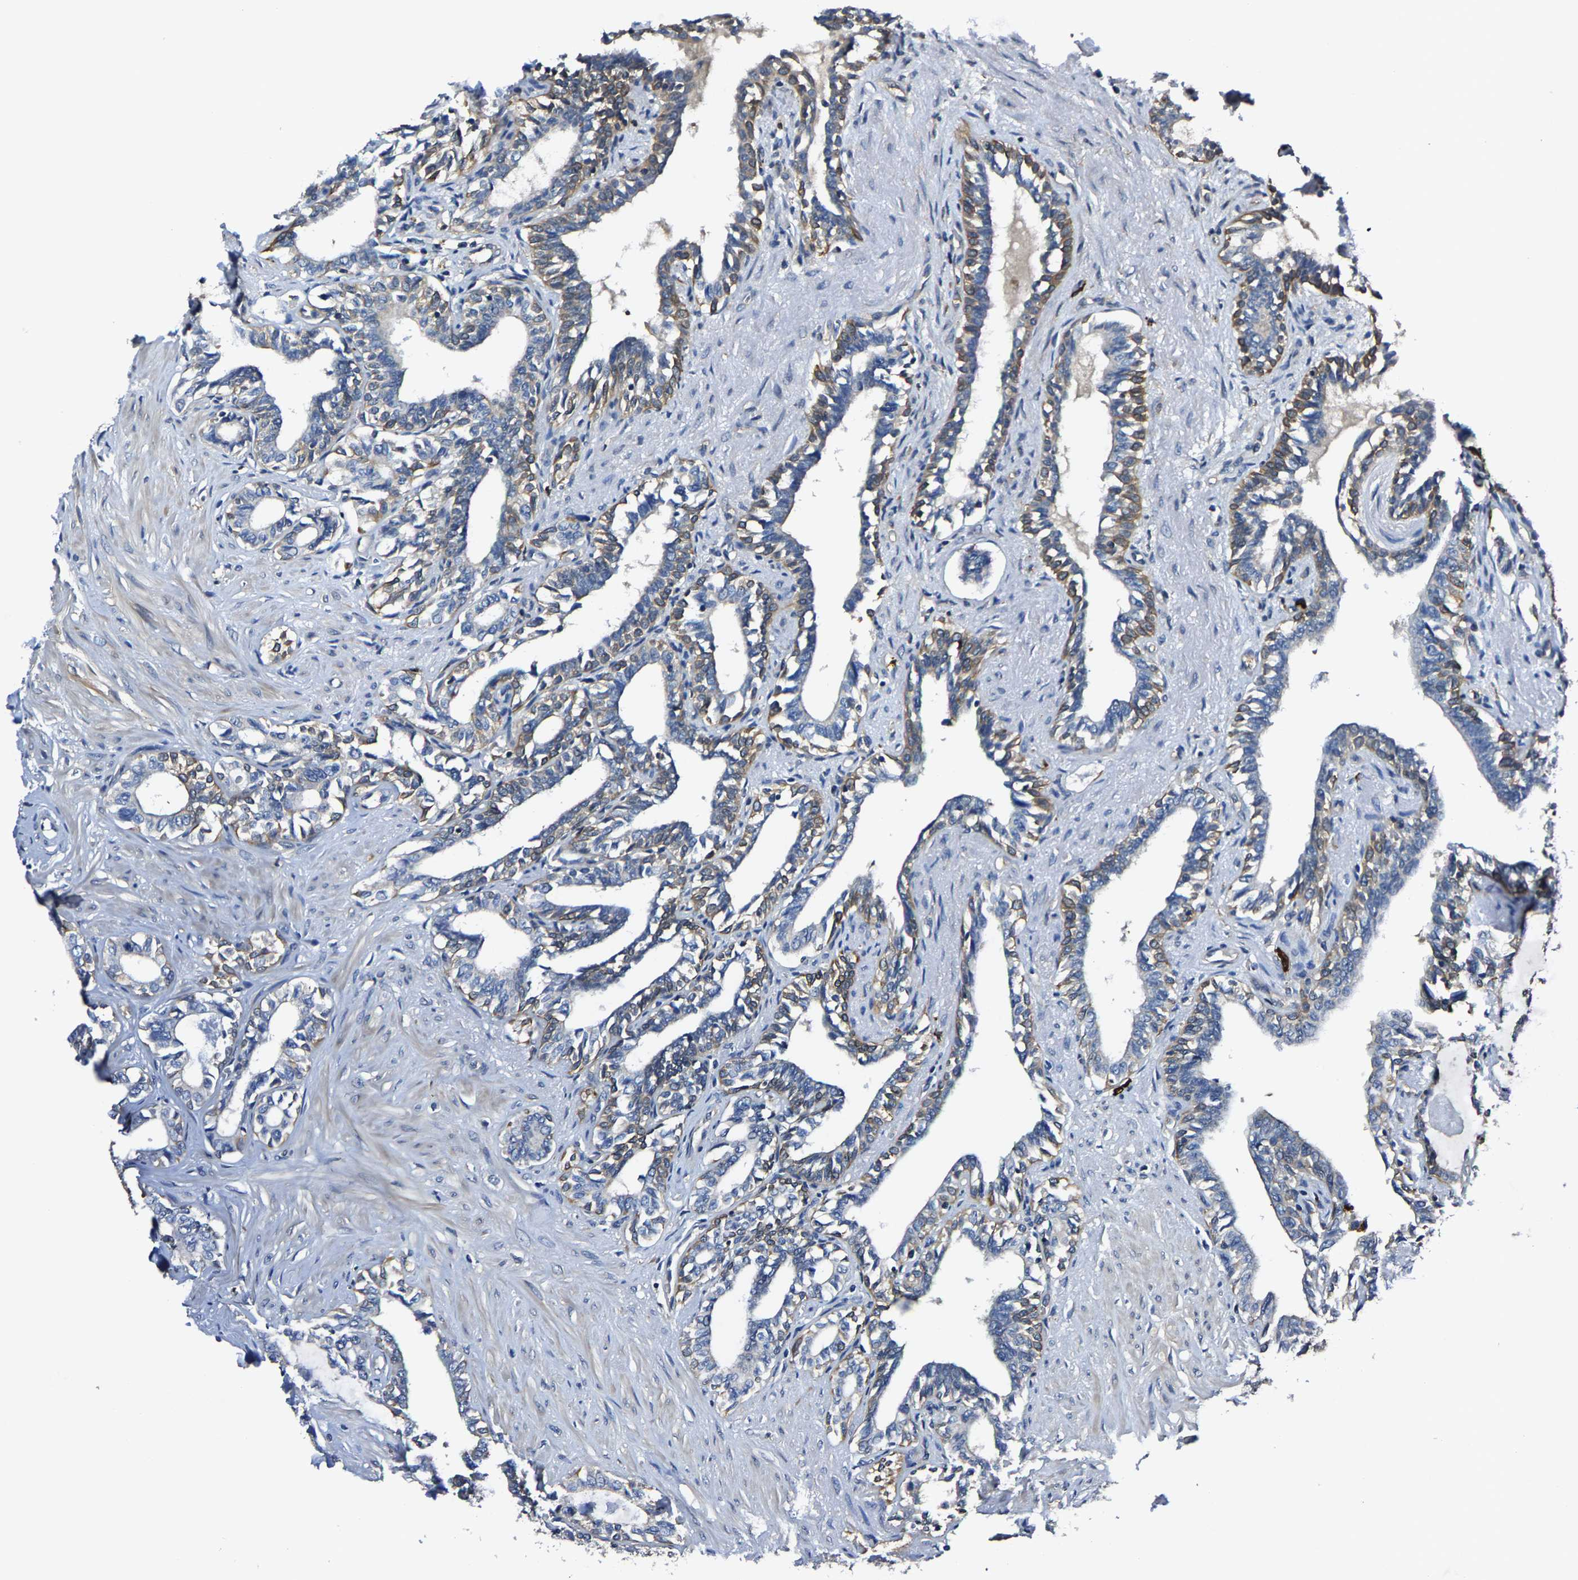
{"staining": {"intensity": "moderate", "quantity": "<25%", "location": "cytoplasmic/membranous"}, "tissue": "seminal vesicle", "cell_type": "Glandular cells", "image_type": "normal", "snomed": [{"axis": "morphology", "description": "Normal tissue, NOS"}, {"axis": "morphology", "description": "Adenocarcinoma, High grade"}, {"axis": "topography", "description": "Prostate"}, {"axis": "topography", "description": "Seminal veicle"}], "caption": "DAB (3,3'-diaminobenzidine) immunohistochemical staining of unremarkable seminal vesicle shows moderate cytoplasmic/membranous protein expression in approximately <25% of glandular cells. (DAB (3,3'-diaminobenzidine) IHC with brightfield microscopy, high magnification).", "gene": "TRAF6", "patient": {"sex": "male", "age": 55}}